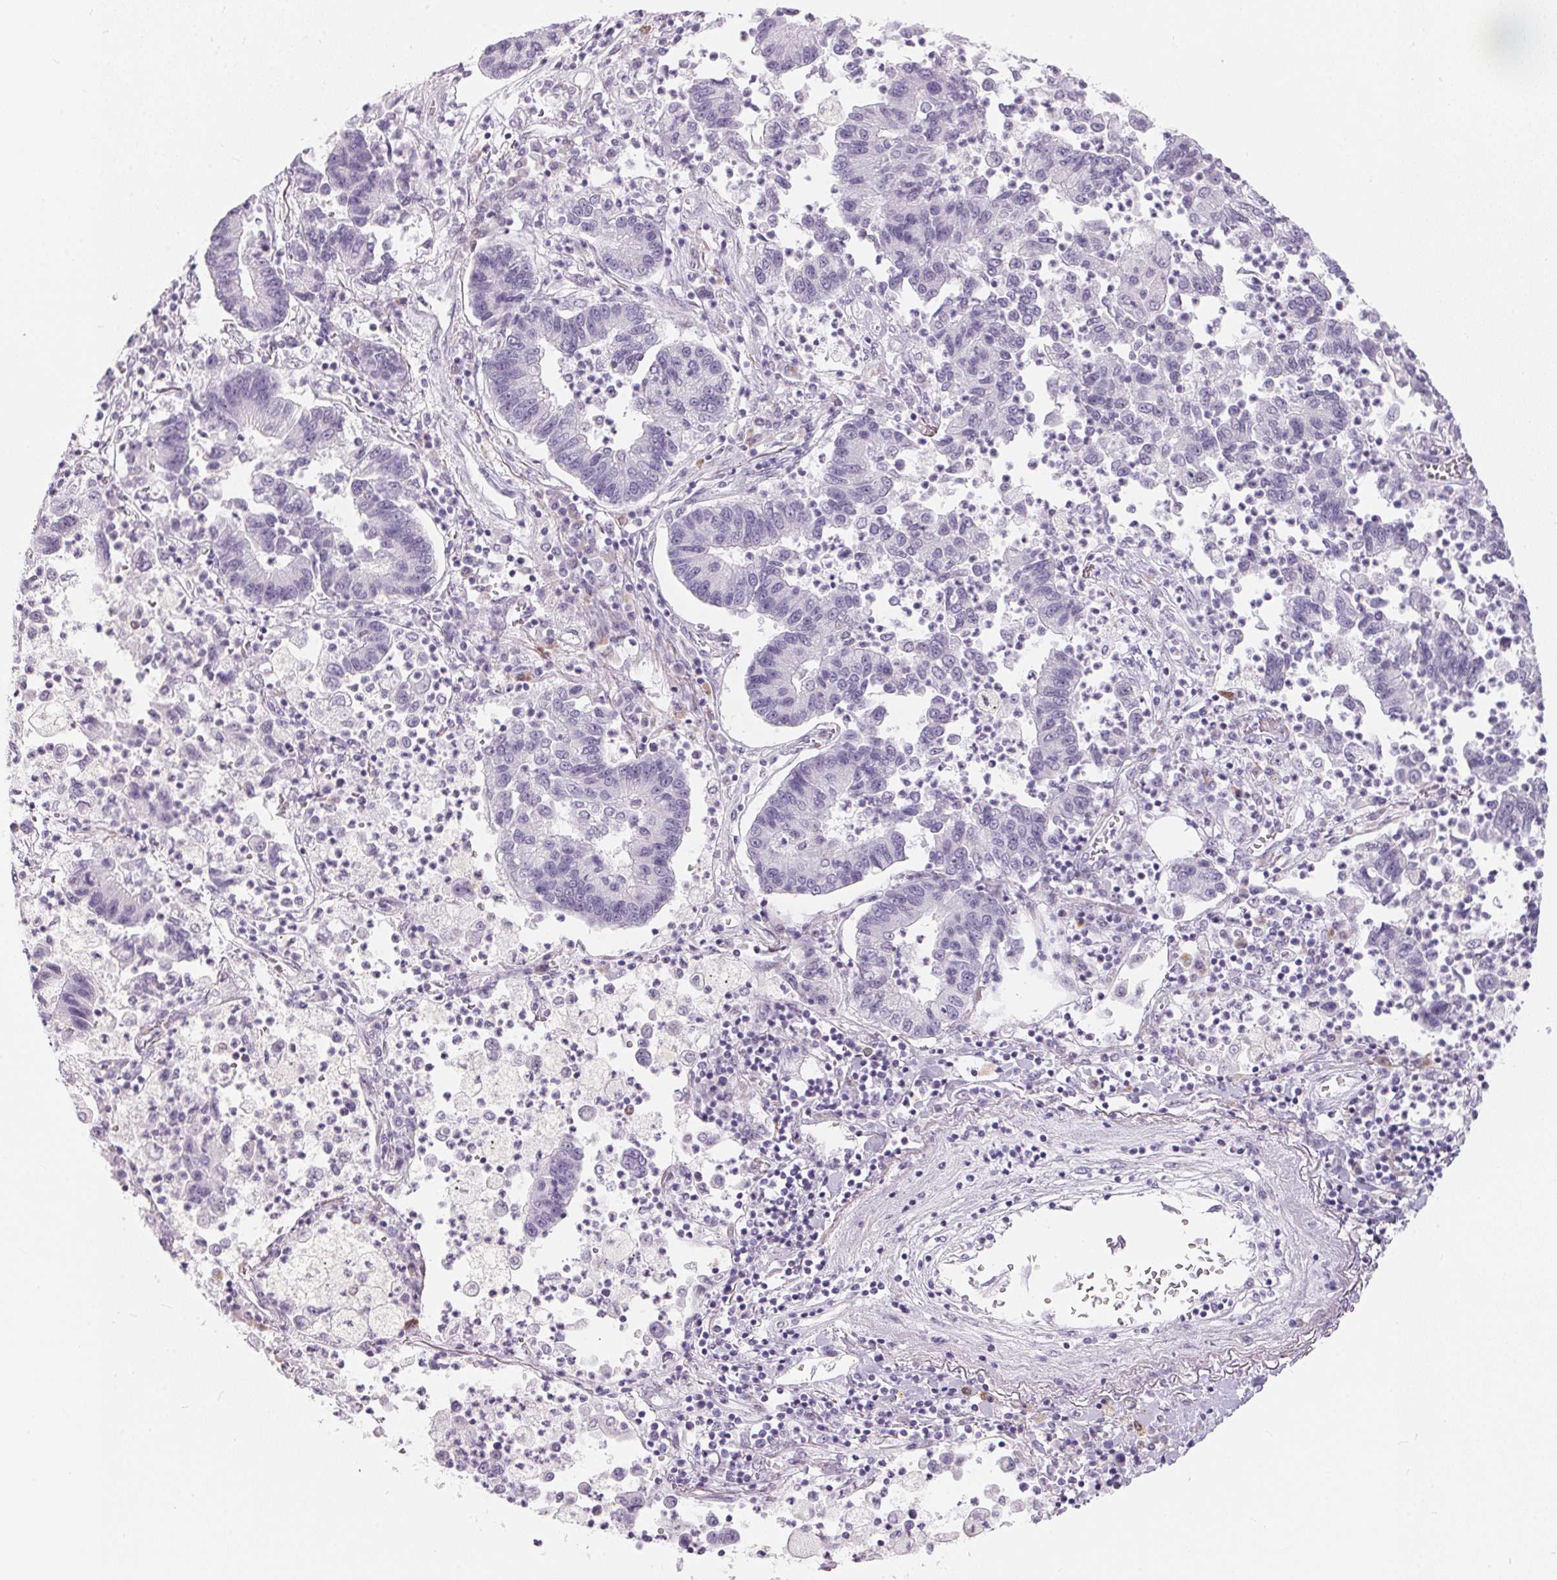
{"staining": {"intensity": "negative", "quantity": "none", "location": "none"}, "tissue": "lung cancer", "cell_type": "Tumor cells", "image_type": "cancer", "snomed": [{"axis": "morphology", "description": "Adenocarcinoma, NOS"}, {"axis": "topography", "description": "Lung"}], "caption": "Lung cancer (adenocarcinoma) was stained to show a protein in brown. There is no significant expression in tumor cells.", "gene": "CADPS", "patient": {"sex": "female", "age": 57}}